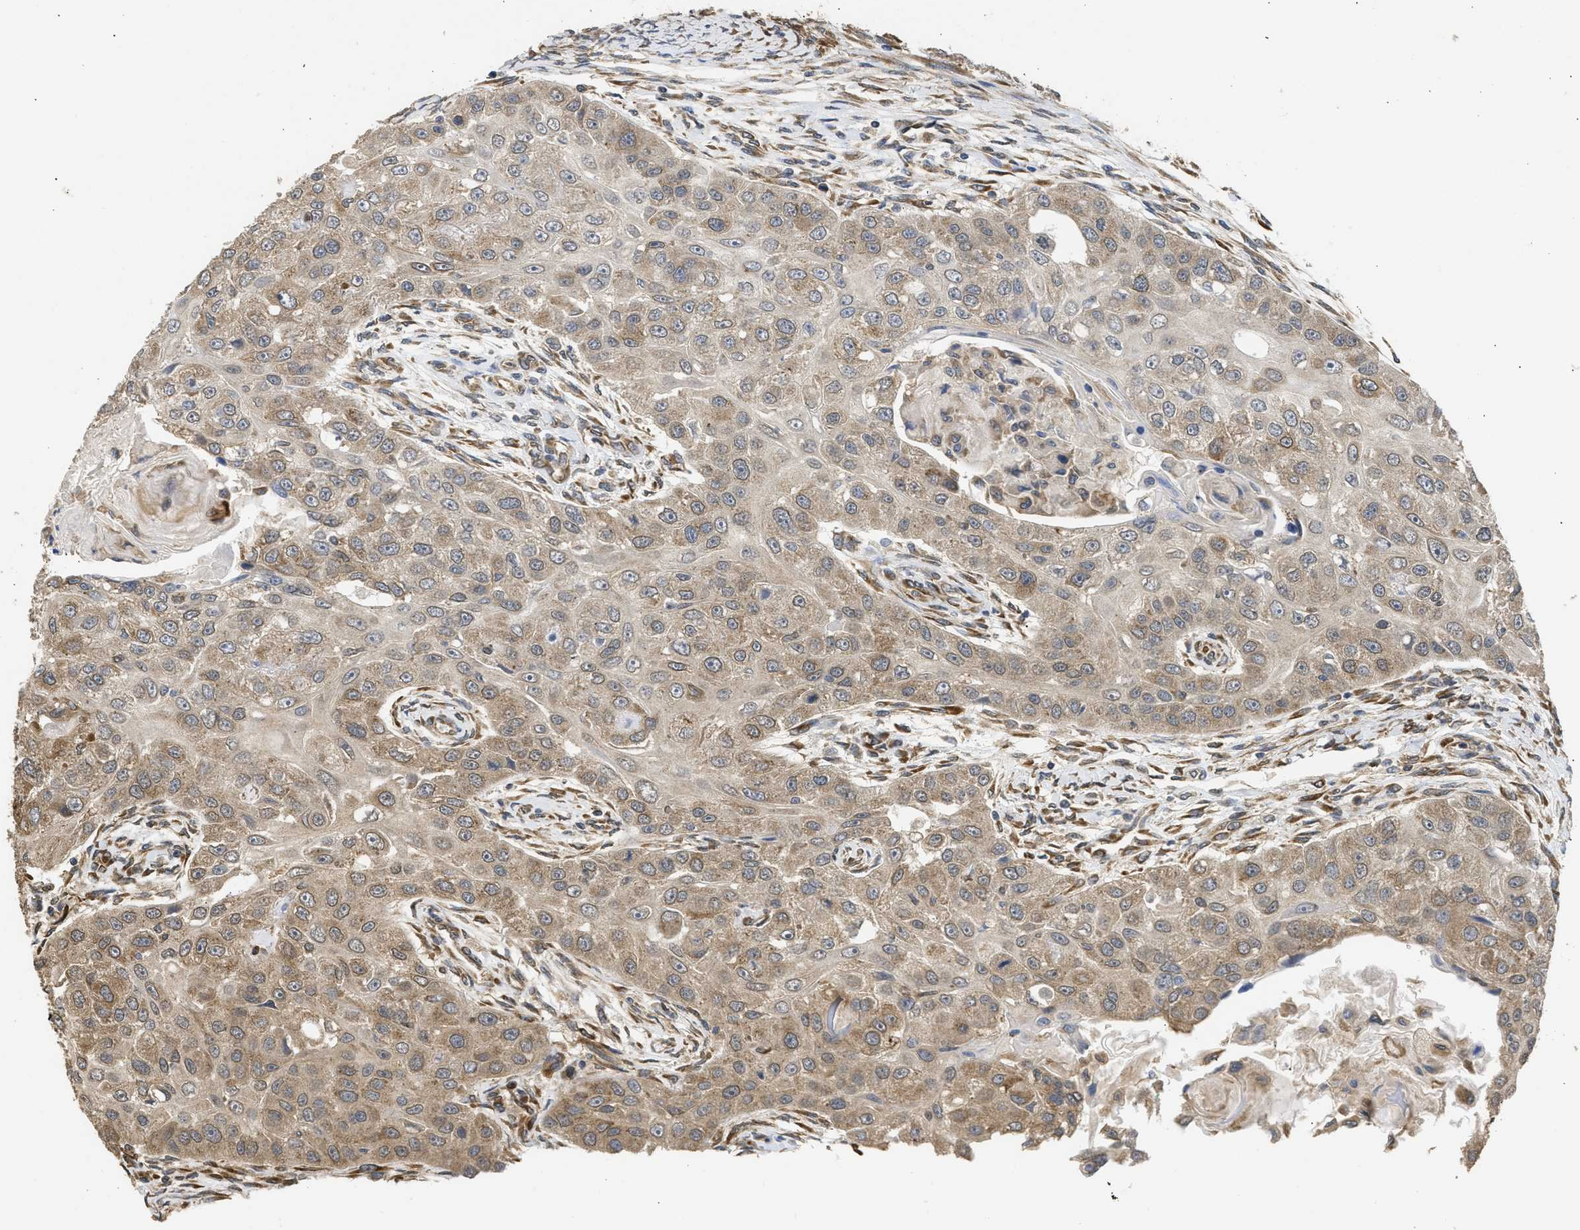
{"staining": {"intensity": "weak", "quantity": ">75%", "location": "cytoplasmic/membranous"}, "tissue": "head and neck cancer", "cell_type": "Tumor cells", "image_type": "cancer", "snomed": [{"axis": "morphology", "description": "Normal tissue, NOS"}, {"axis": "morphology", "description": "Squamous cell carcinoma, NOS"}, {"axis": "topography", "description": "Skeletal muscle"}, {"axis": "topography", "description": "Head-Neck"}], "caption": "Immunohistochemical staining of human head and neck cancer (squamous cell carcinoma) exhibits weak cytoplasmic/membranous protein positivity in about >75% of tumor cells.", "gene": "DNAJC1", "patient": {"sex": "male", "age": 51}}